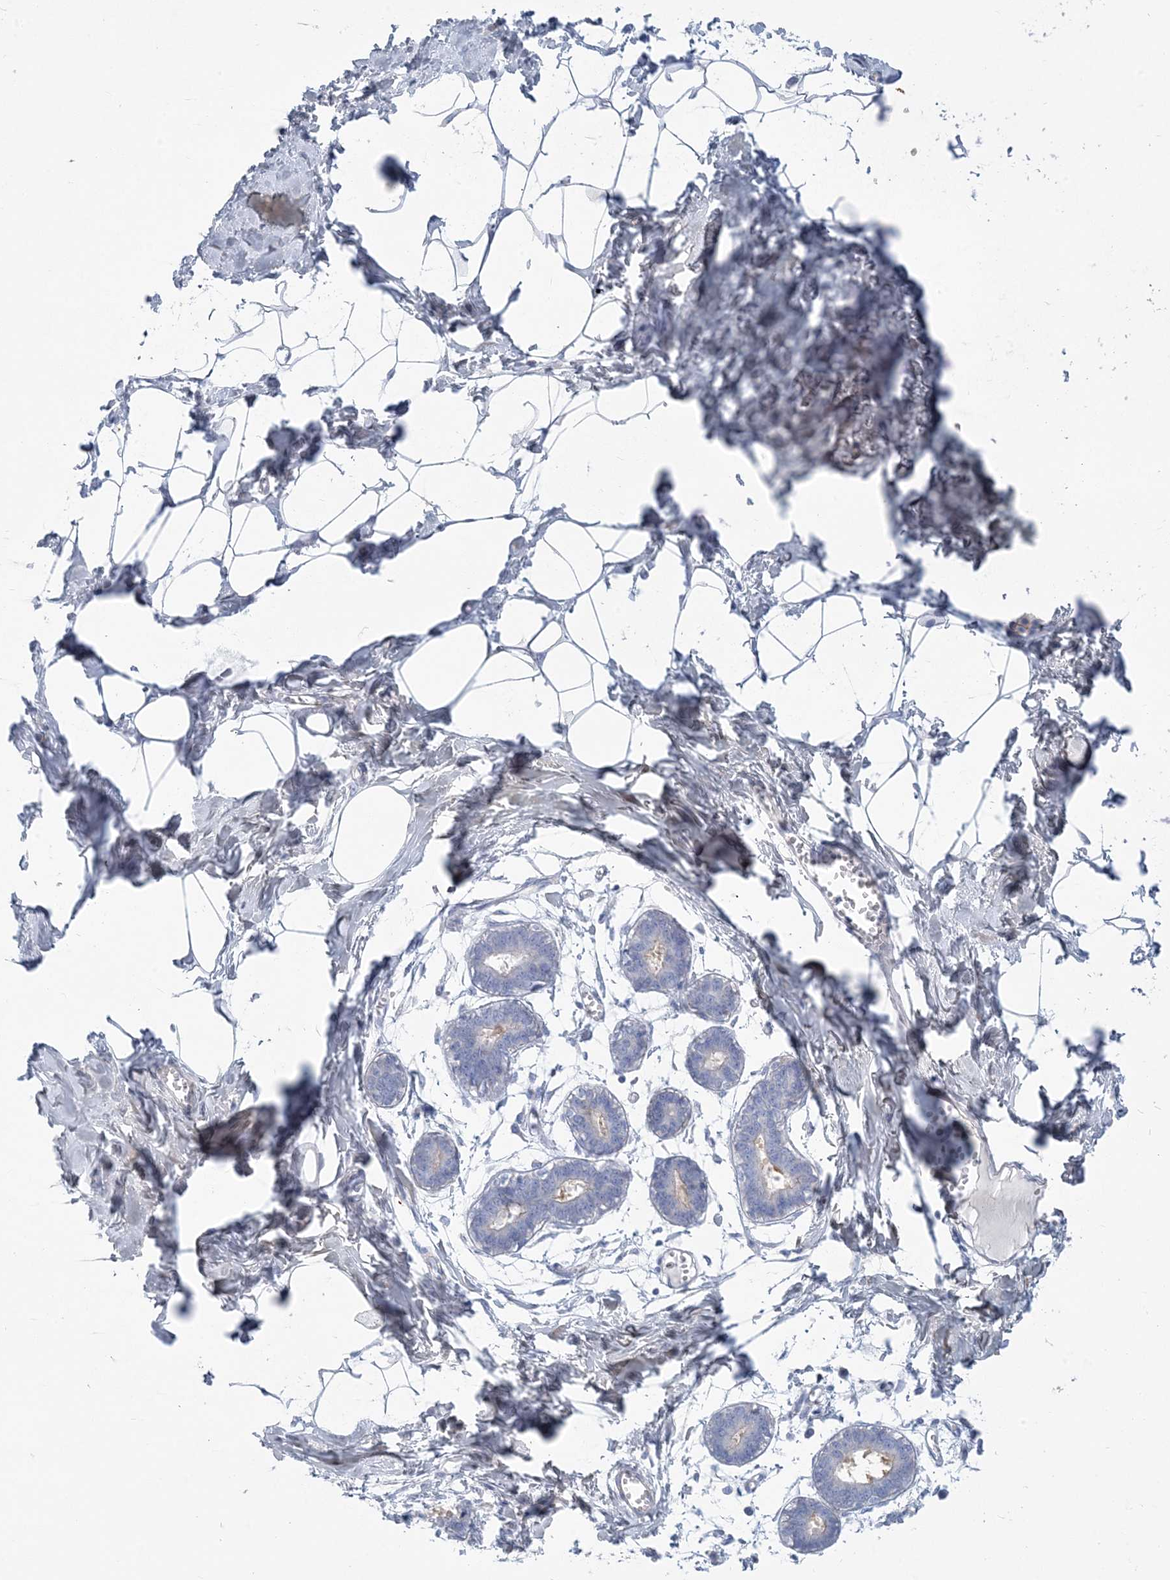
{"staining": {"intensity": "negative", "quantity": "none", "location": "none"}, "tissue": "breast", "cell_type": "Adipocytes", "image_type": "normal", "snomed": [{"axis": "morphology", "description": "Normal tissue, NOS"}, {"axis": "topography", "description": "Breast"}], "caption": "IHC histopathology image of unremarkable breast: human breast stained with DAB (3,3'-diaminobenzidine) exhibits no significant protein positivity in adipocytes. The staining was performed using DAB (3,3'-diaminobenzidine) to visualize the protein expression in brown, while the nuclei were stained in blue with hematoxylin (Magnification: 20x).", "gene": "MOXD1", "patient": {"sex": "female", "age": 27}}